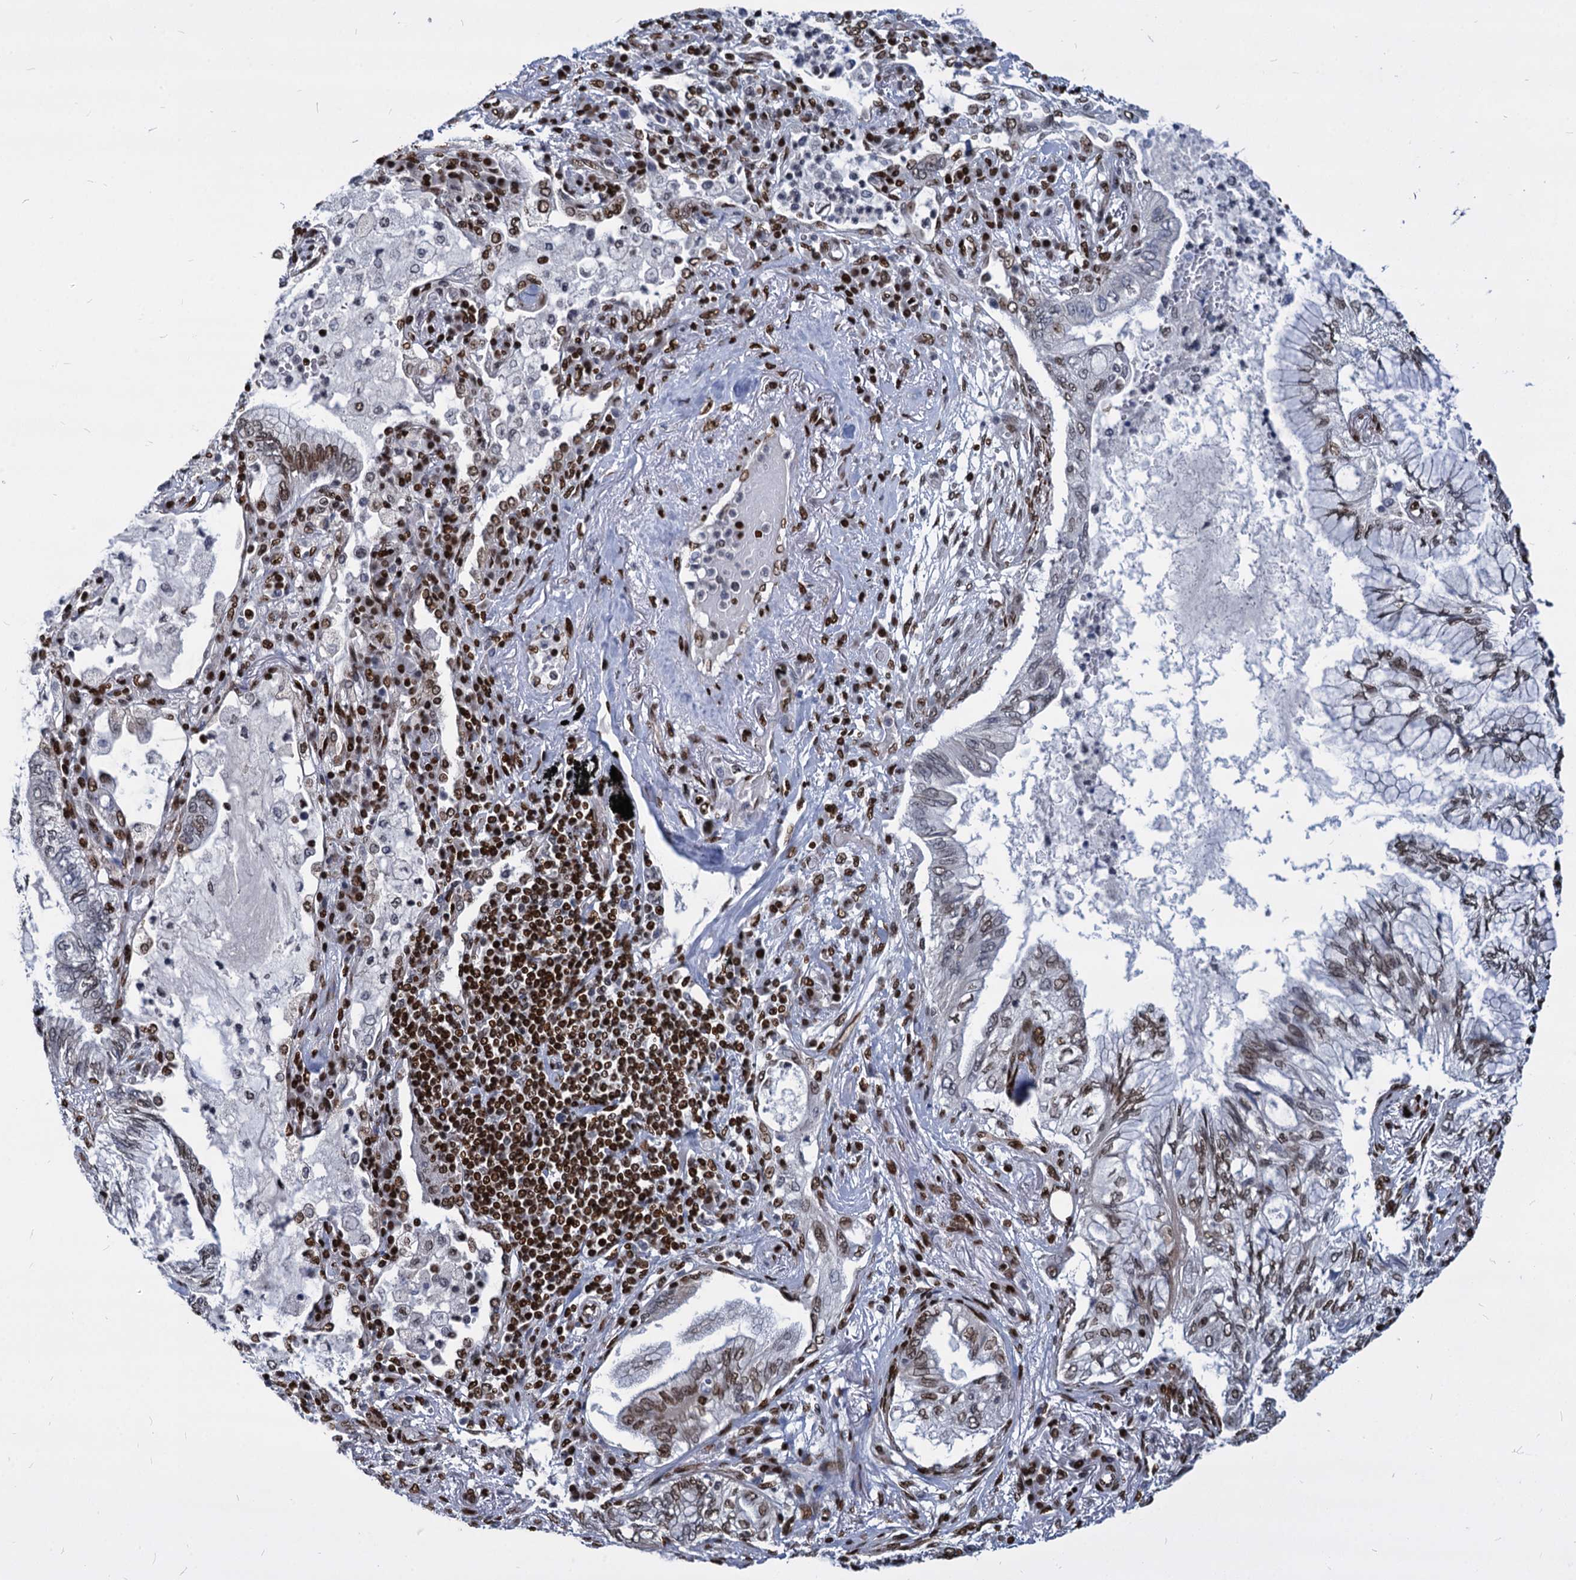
{"staining": {"intensity": "strong", "quantity": "25%-75%", "location": "nuclear"}, "tissue": "bronchus", "cell_type": "Respiratory epithelial cells", "image_type": "normal", "snomed": [{"axis": "morphology", "description": "Normal tissue, NOS"}, {"axis": "morphology", "description": "Adenocarcinoma, NOS"}, {"axis": "topography", "description": "Bronchus"}, {"axis": "topography", "description": "Lung"}], "caption": "Bronchus stained with immunohistochemistry (IHC) shows strong nuclear positivity in about 25%-75% of respiratory epithelial cells. (DAB (3,3'-diaminobenzidine) IHC with brightfield microscopy, high magnification).", "gene": "MECP2", "patient": {"sex": "female", "age": 70}}